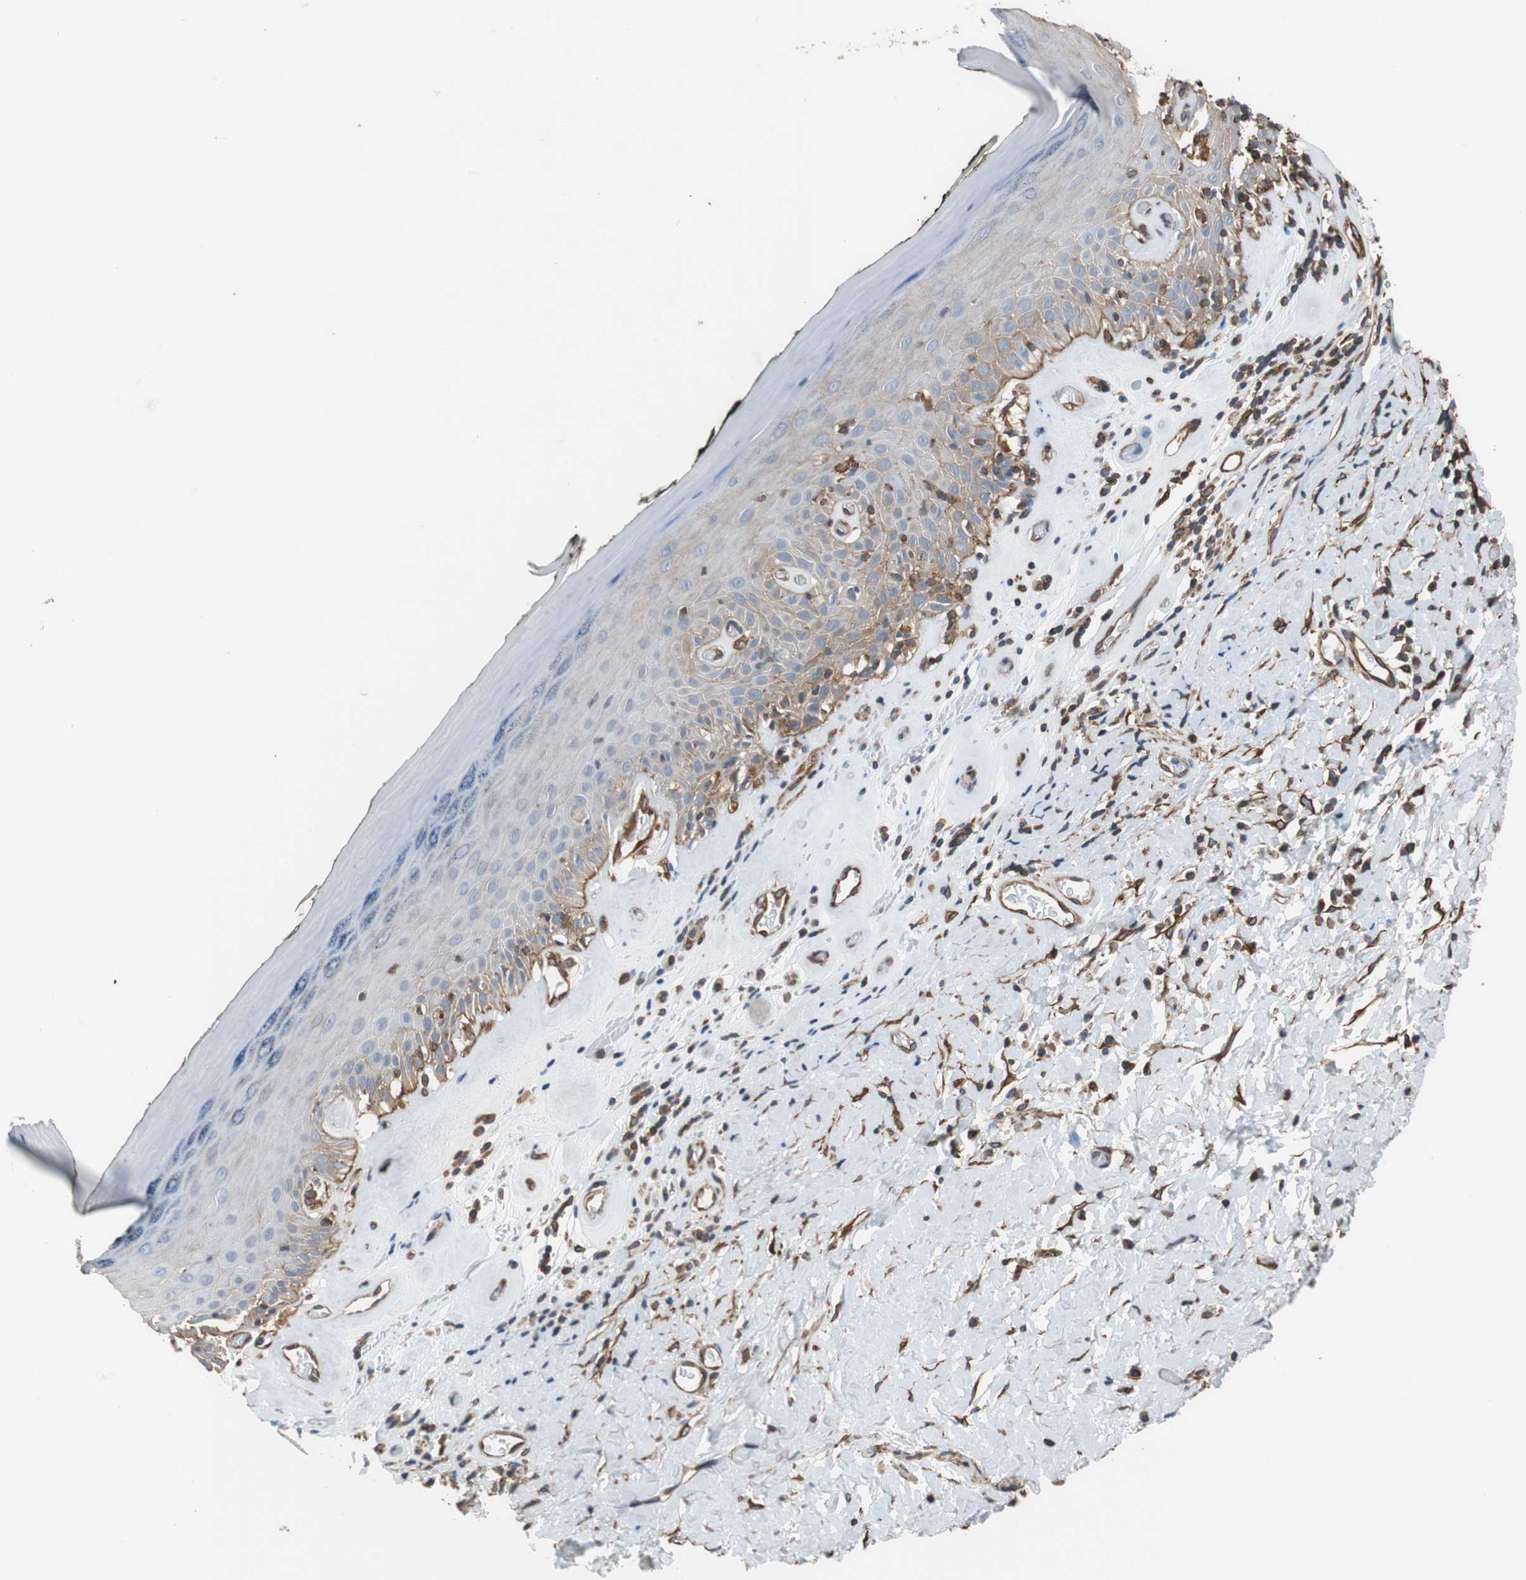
{"staining": {"intensity": "moderate", "quantity": "25%-75%", "location": "cytoplasmic/membranous"}, "tissue": "skin", "cell_type": "Epidermal cells", "image_type": "normal", "snomed": [{"axis": "morphology", "description": "Normal tissue, NOS"}, {"axis": "morphology", "description": "Inflammation, NOS"}, {"axis": "topography", "description": "Vulva"}], "caption": "Immunohistochemistry (IHC) histopathology image of benign skin: human skin stained using IHC shows medium levels of moderate protein expression localized specifically in the cytoplasmic/membranous of epidermal cells, appearing as a cytoplasmic/membranous brown color.", "gene": "KIF3B", "patient": {"sex": "female", "age": 84}}